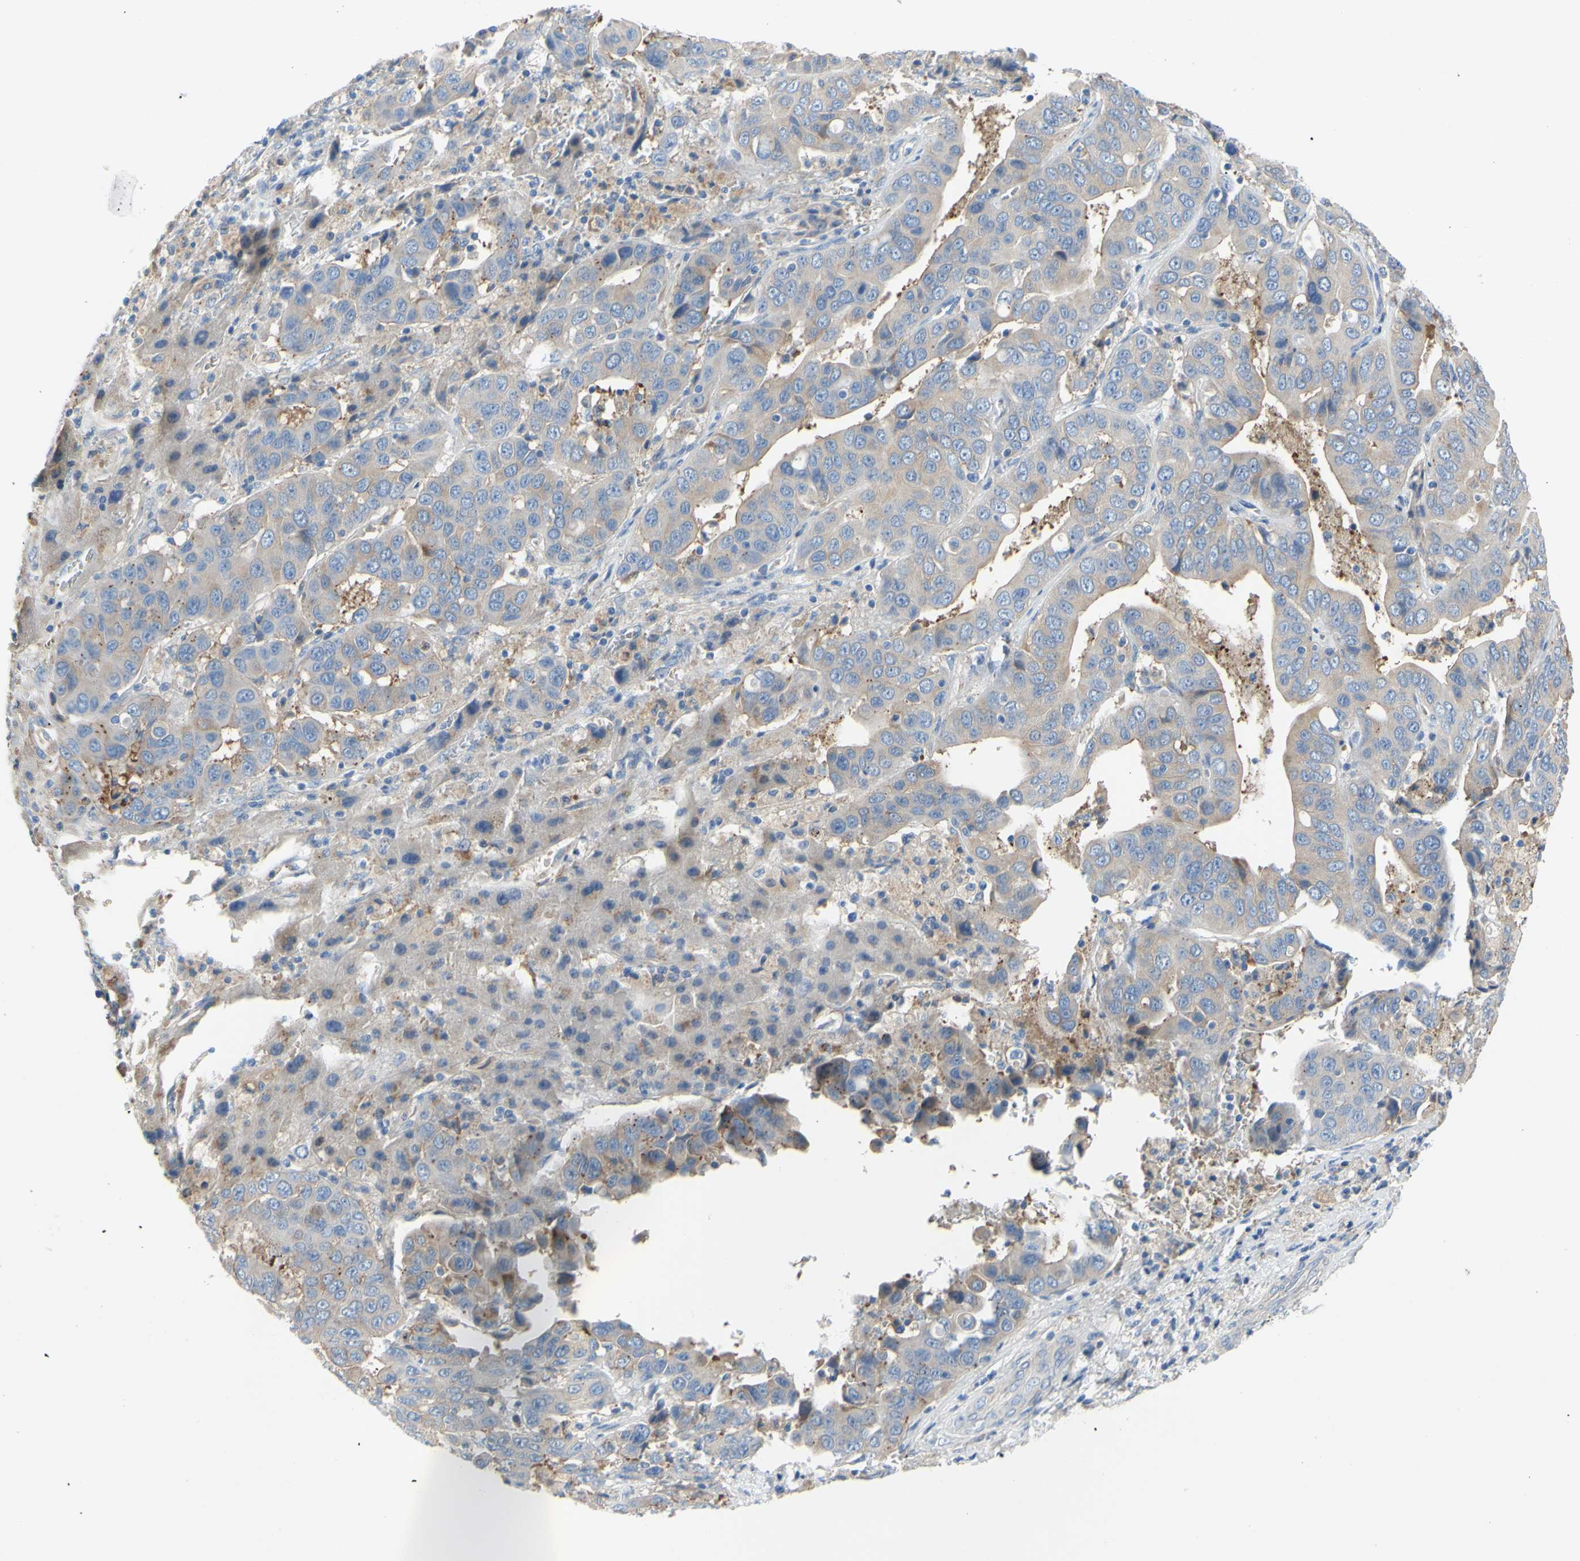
{"staining": {"intensity": "weak", "quantity": "<25%", "location": "cytoplasmic/membranous"}, "tissue": "liver cancer", "cell_type": "Tumor cells", "image_type": "cancer", "snomed": [{"axis": "morphology", "description": "Cholangiocarcinoma"}, {"axis": "topography", "description": "Liver"}], "caption": "A photomicrograph of liver cancer (cholangiocarcinoma) stained for a protein reveals no brown staining in tumor cells. (Immunohistochemistry (ihc), brightfield microscopy, high magnification).", "gene": "TMEM59L", "patient": {"sex": "female", "age": 52}}